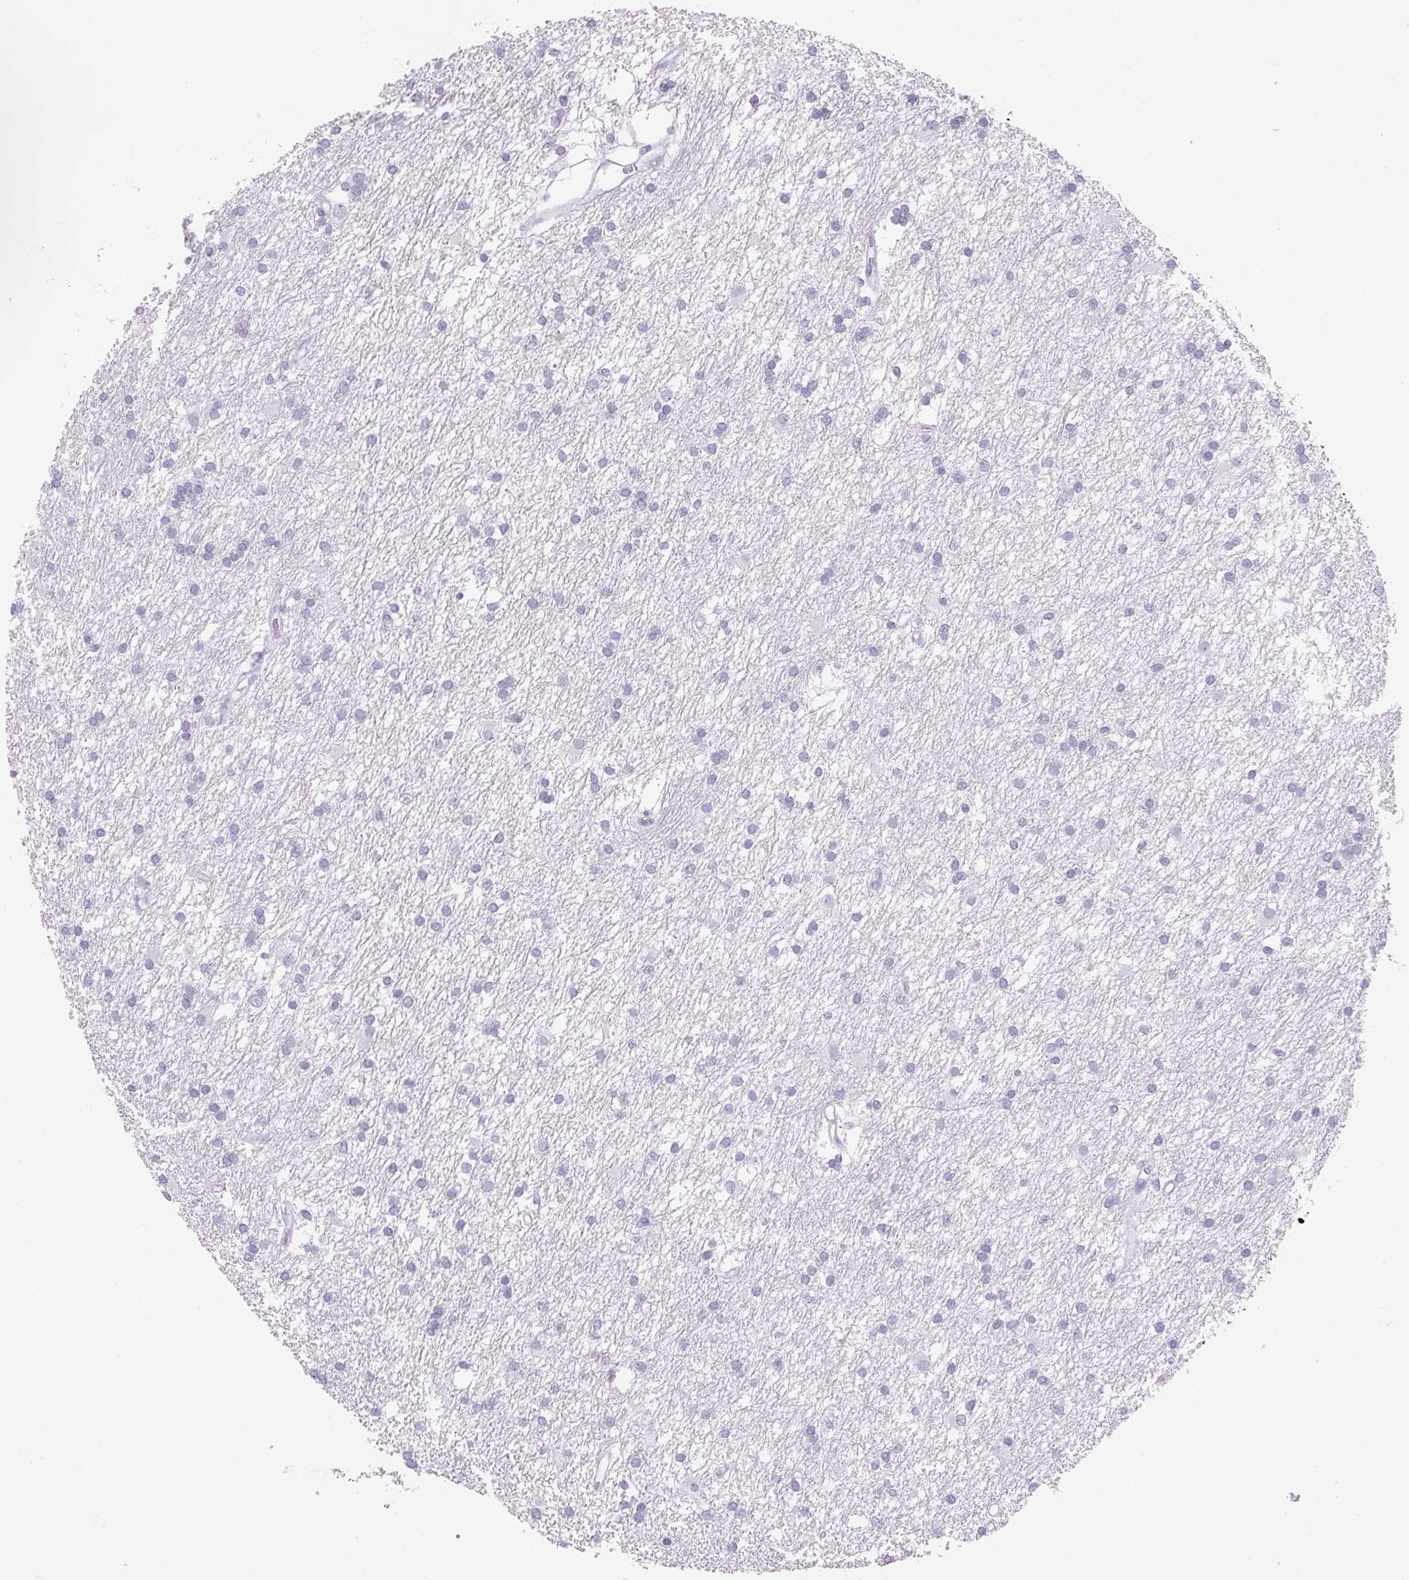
{"staining": {"intensity": "negative", "quantity": "none", "location": "none"}, "tissue": "glioma", "cell_type": "Tumor cells", "image_type": "cancer", "snomed": [{"axis": "morphology", "description": "Glioma, malignant, High grade"}, {"axis": "topography", "description": "Brain"}], "caption": "An IHC image of high-grade glioma (malignant) is shown. There is no staining in tumor cells of high-grade glioma (malignant).", "gene": "VPREB1", "patient": {"sex": "male", "age": 77}}